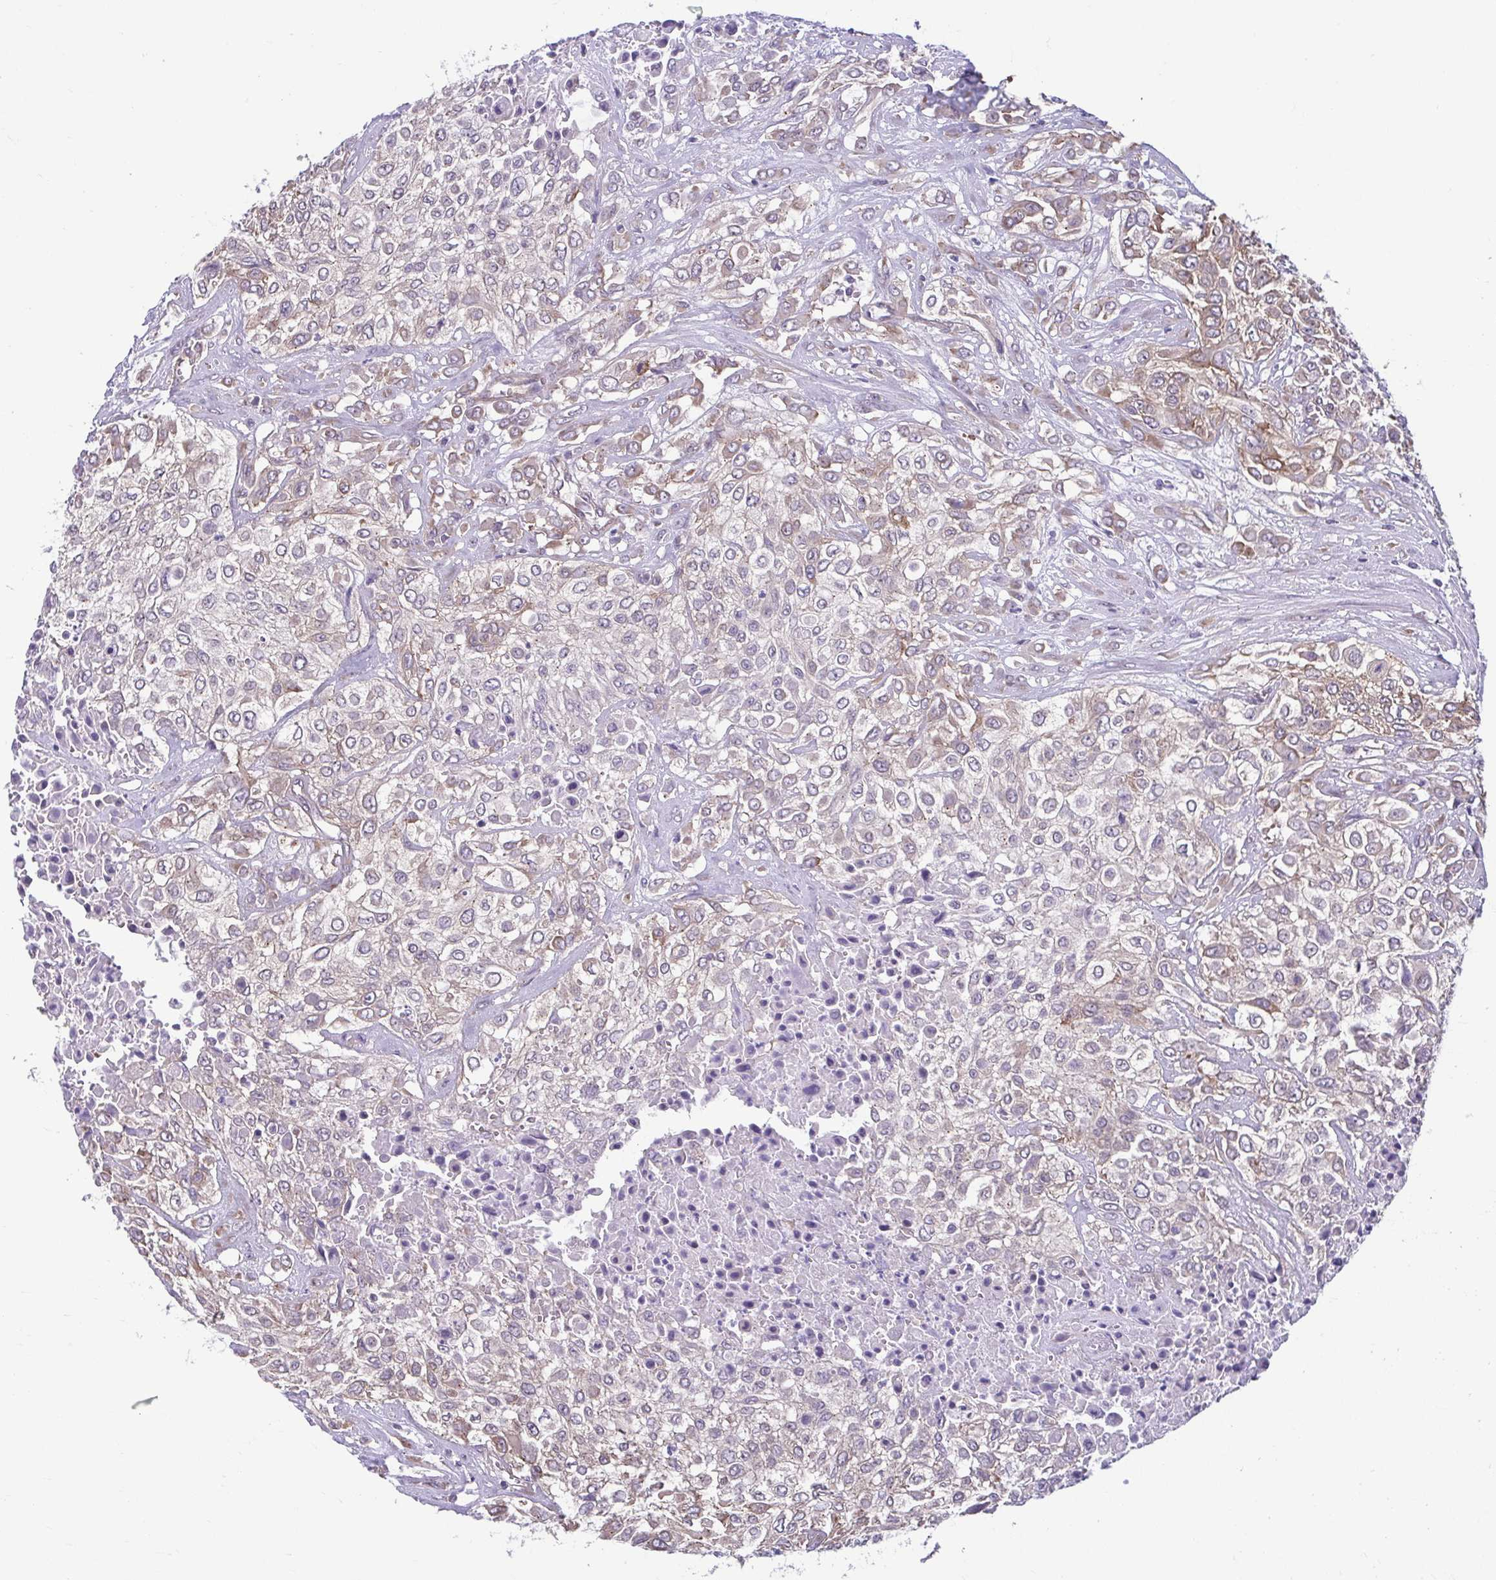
{"staining": {"intensity": "weak", "quantity": "25%-75%", "location": "cytoplasmic/membranous"}, "tissue": "urothelial cancer", "cell_type": "Tumor cells", "image_type": "cancer", "snomed": [{"axis": "morphology", "description": "Urothelial carcinoma, High grade"}, {"axis": "topography", "description": "Urinary bladder"}], "caption": "Immunohistochemical staining of urothelial cancer shows weak cytoplasmic/membranous protein positivity in approximately 25%-75% of tumor cells.", "gene": "TMEM108", "patient": {"sex": "male", "age": 57}}